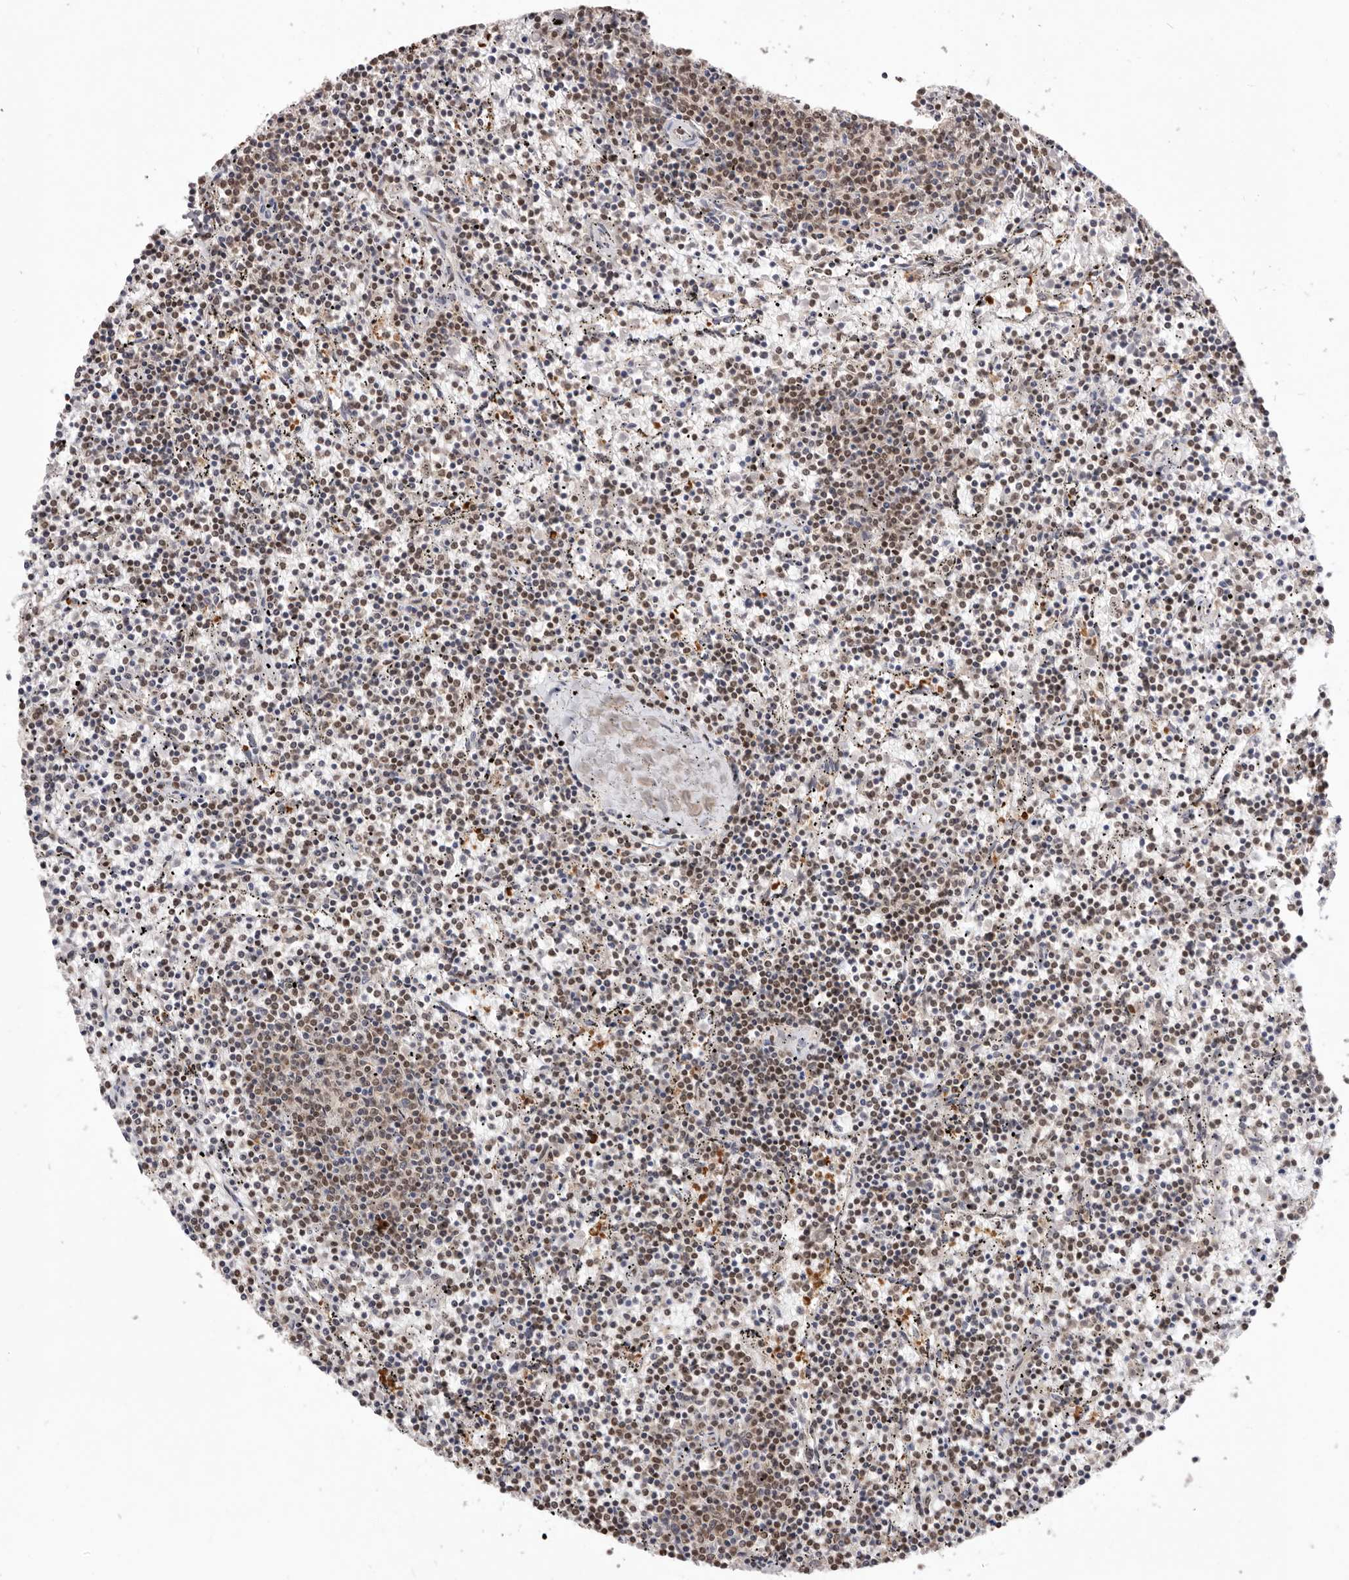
{"staining": {"intensity": "moderate", "quantity": "25%-75%", "location": "nuclear"}, "tissue": "lymphoma", "cell_type": "Tumor cells", "image_type": "cancer", "snomed": [{"axis": "morphology", "description": "Malignant lymphoma, non-Hodgkin's type, Low grade"}, {"axis": "topography", "description": "Spleen"}], "caption": "Protein analysis of malignant lymphoma, non-Hodgkin's type (low-grade) tissue reveals moderate nuclear staining in about 25%-75% of tumor cells.", "gene": "CHTOP", "patient": {"sex": "female", "age": 50}}